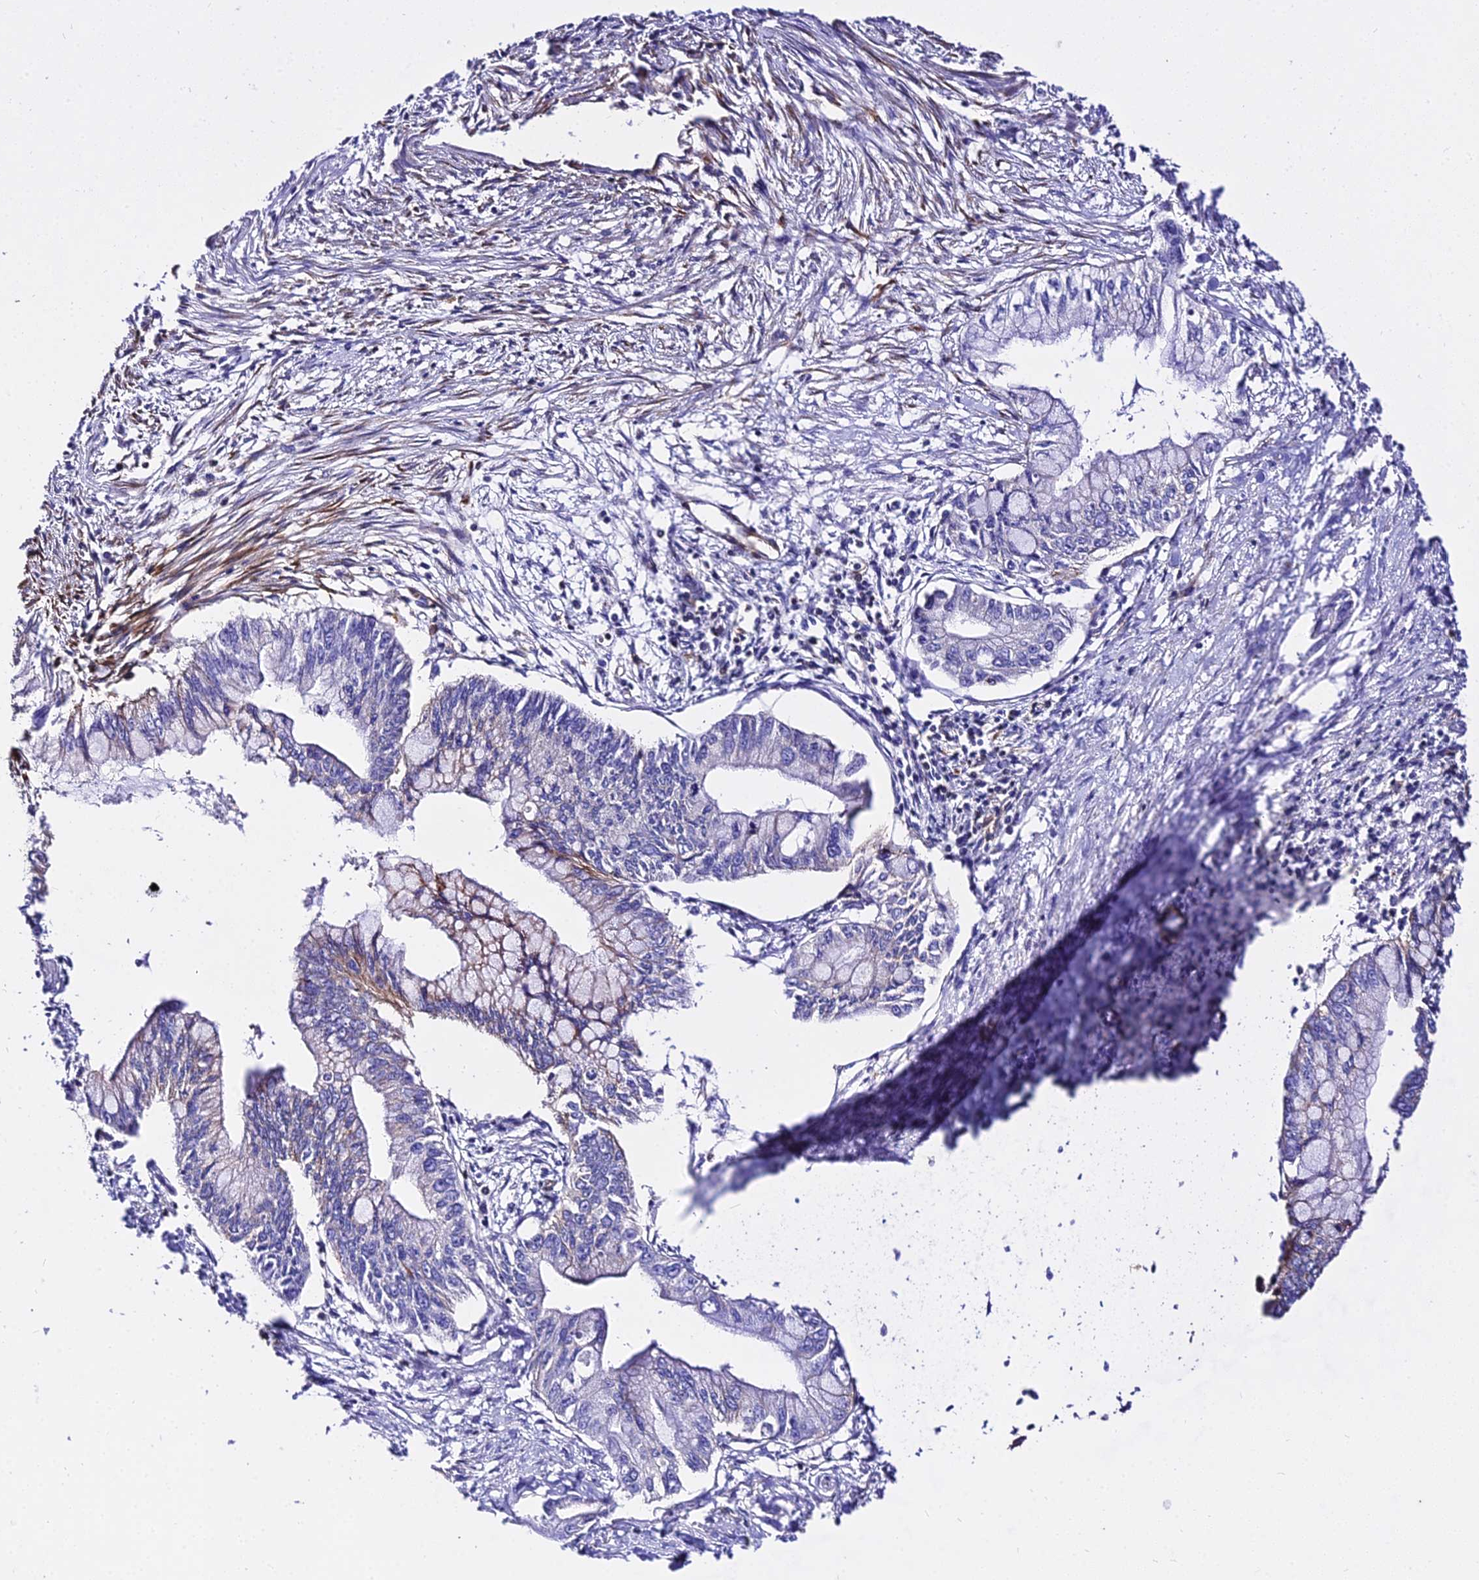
{"staining": {"intensity": "negative", "quantity": "none", "location": "none"}, "tissue": "pancreatic cancer", "cell_type": "Tumor cells", "image_type": "cancer", "snomed": [{"axis": "morphology", "description": "Adenocarcinoma, NOS"}, {"axis": "topography", "description": "Pancreas"}], "caption": "Immunohistochemistry image of pancreatic adenocarcinoma stained for a protein (brown), which exhibits no staining in tumor cells. The staining is performed using DAB (3,3'-diaminobenzidine) brown chromogen with nuclei counter-stained in using hematoxylin.", "gene": "CSRP1", "patient": {"sex": "male", "age": 48}}